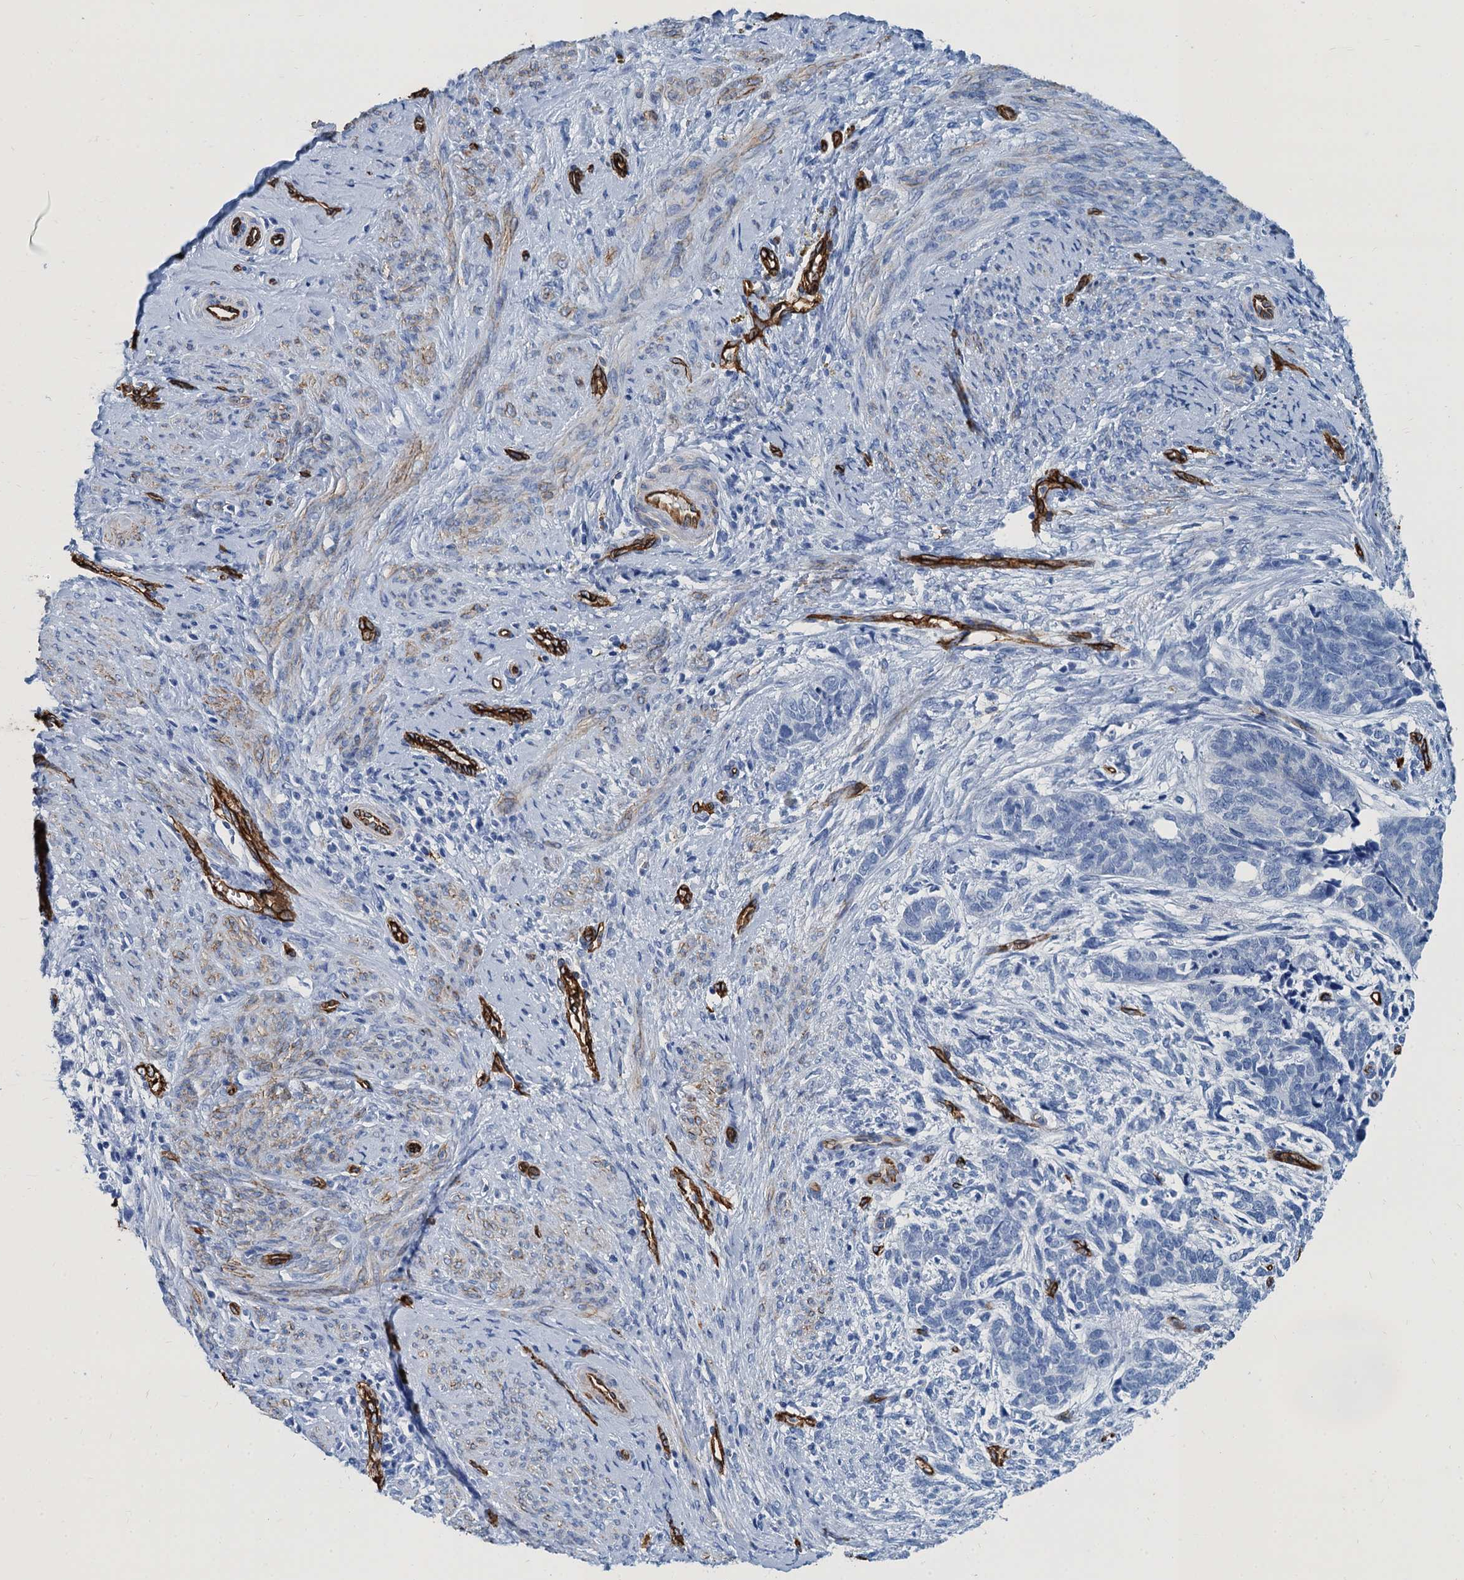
{"staining": {"intensity": "negative", "quantity": "none", "location": "none"}, "tissue": "cervical cancer", "cell_type": "Tumor cells", "image_type": "cancer", "snomed": [{"axis": "morphology", "description": "Squamous cell carcinoma, NOS"}, {"axis": "topography", "description": "Cervix"}], "caption": "A photomicrograph of human cervical squamous cell carcinoma is negative for staining in tumor cells.", "gene": "CAVIN2", "patient": {"sex": "female", "age": 63}}